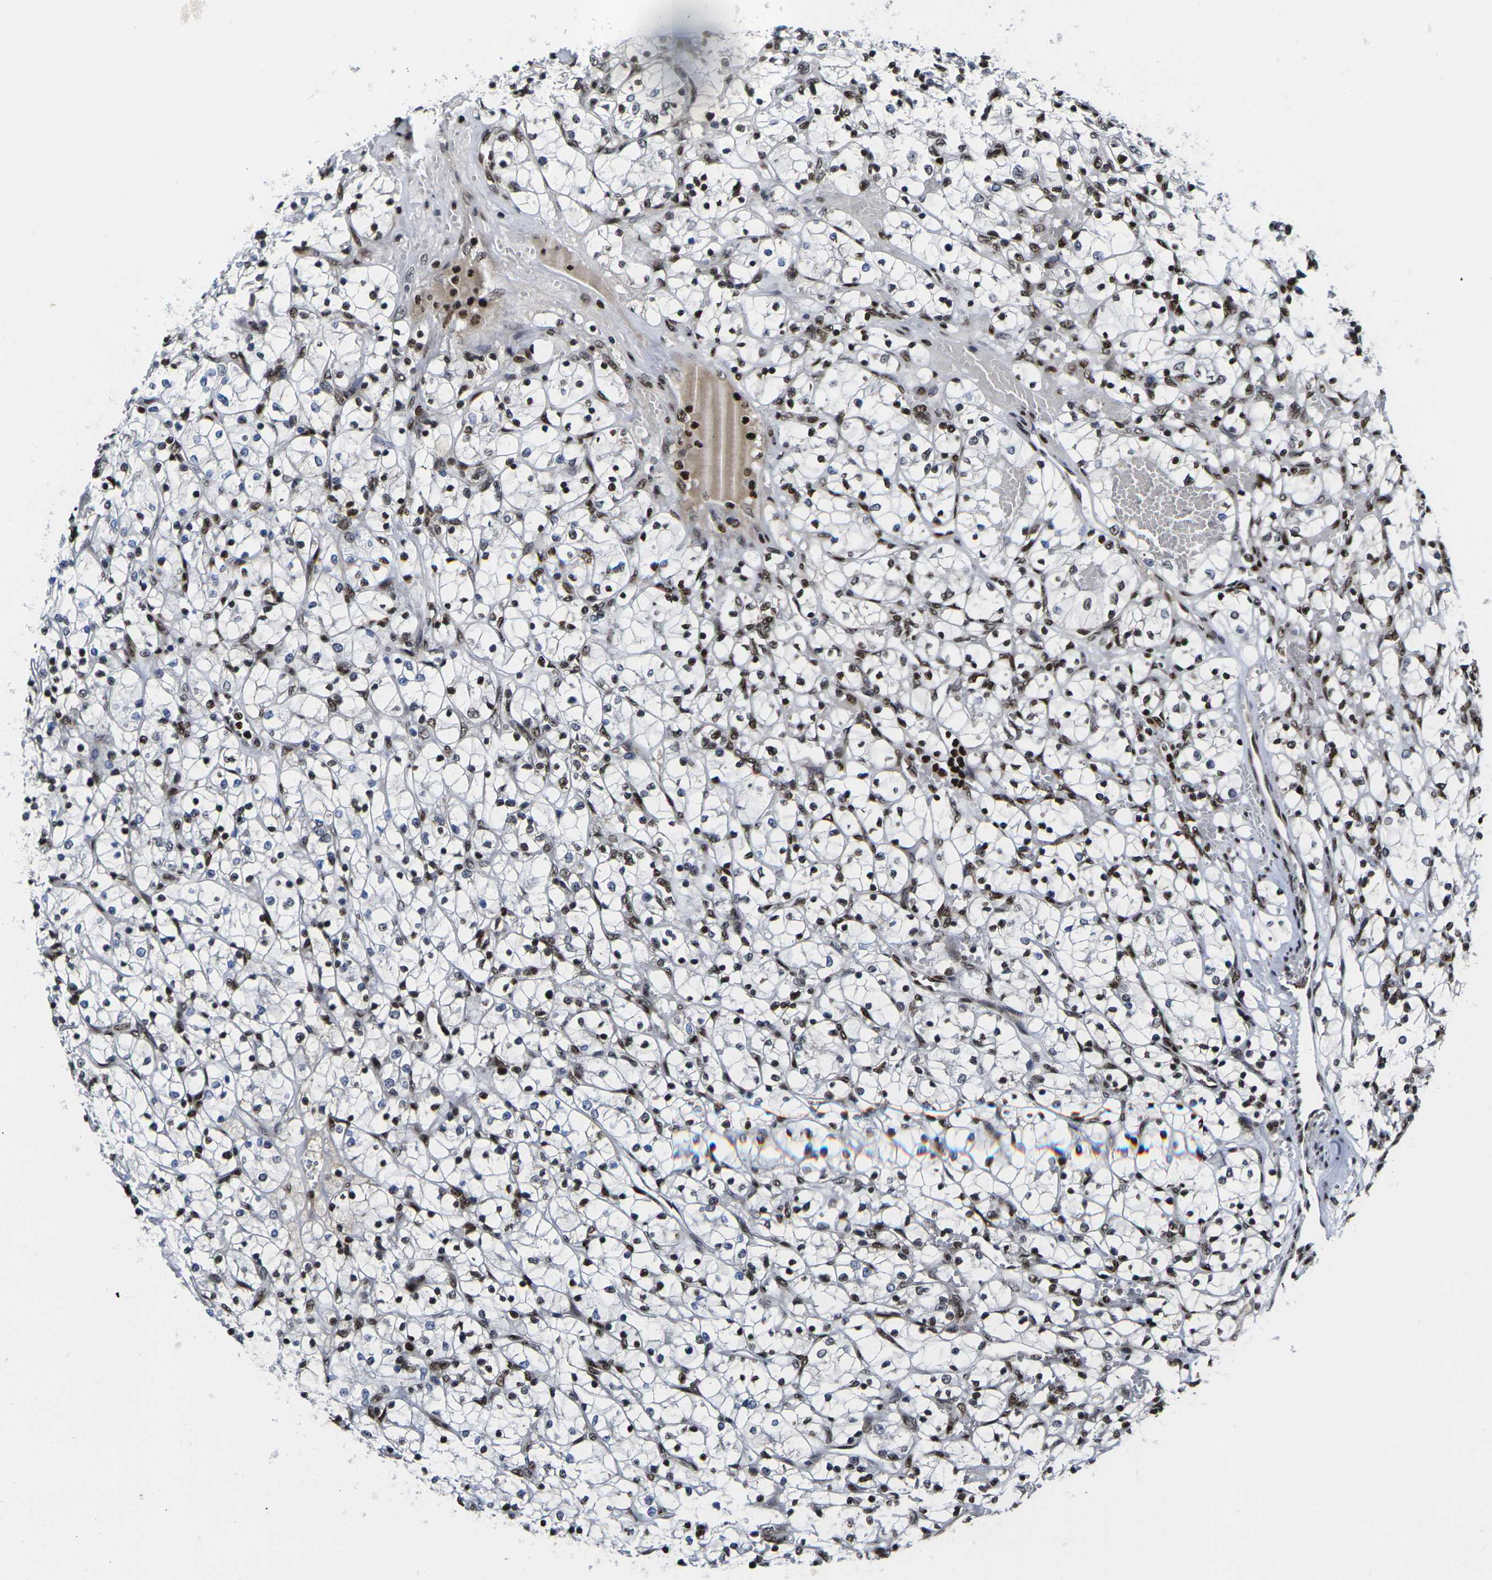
{"staining": {"intensity": "moderate", "quantity": "25%-75%", "location": "nuclear"}, "tissue": "renal cancer", "cell_type": "Tumor cells", "image_type": "cancer", "snomed": [{"axis": "morphology", "description": "Adenocarcinoma, NOS"}, {"axis": "topography", "description": "Kidney"}], "caption": "Renal cancer (adenocarcinoma) stained with DAB immunohistochemistry (IHC) exhibits medium levels of moderate nuclear positivity in approximately 25%-75% of tumor cells.", "gene": "H1-10", "patient": {"sex": "female", "age": 69}}